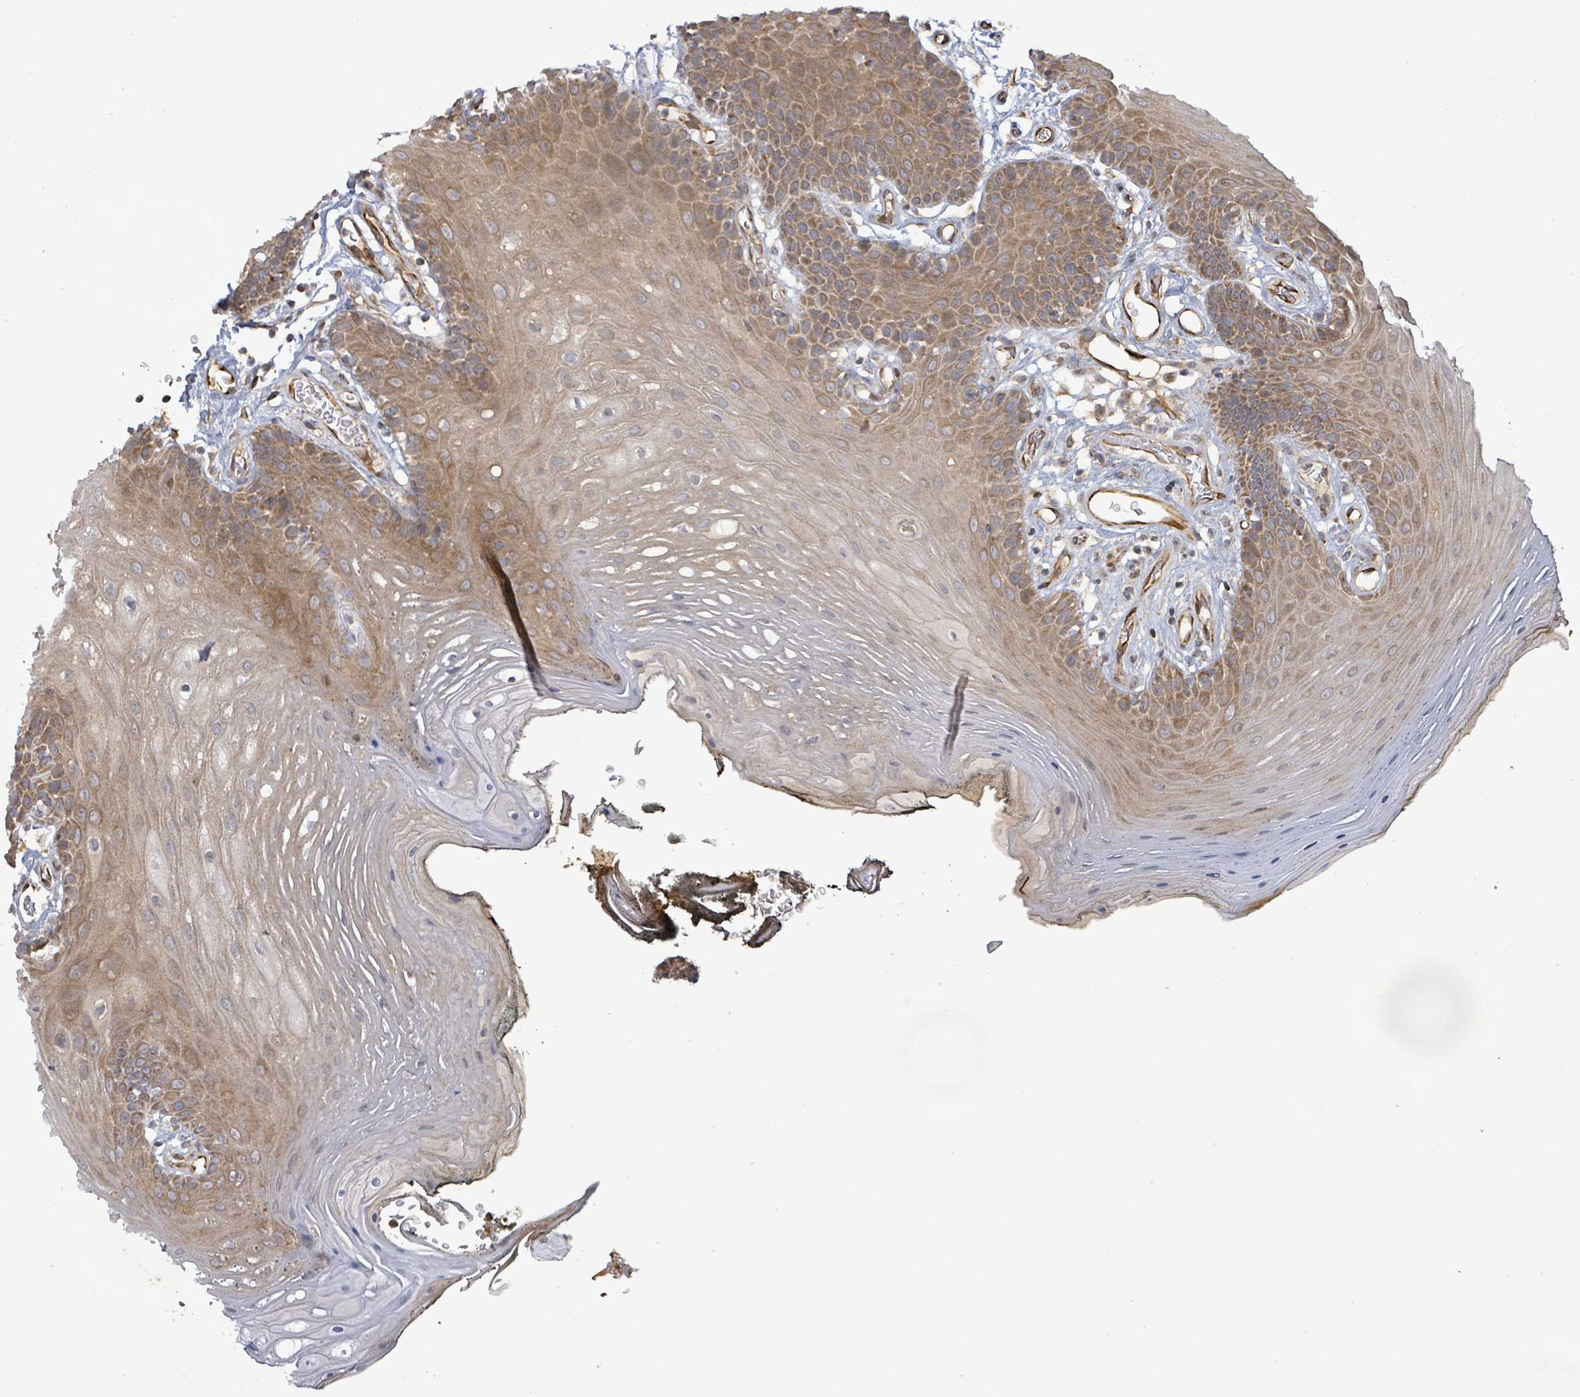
{"staining": {"intensity": "moderate", "quantity": ">75%", "location": "cytoplasmic/membranous"}, "tissue": "oral mucosa", "cell_type": "Squamous epithelial cells", "image_type": "normal", "snomed": [{"axis": "morphology", "description": "Normal tissue, NOS"}, {"axis": "topography", "description": "Oral tissue"}, {"axis": "topography", "description": "Tounge, NOS"}], "caption": "Immunohistochemistry (DAB (3,3'-diaminobenzidine)) staining of benign oral mucosa displays moderate cytoplasmic/membranous protein positivity in about >75% of squamous epithelial cells. (DAB IHC, brown staining for protein, blue staining for nuclei).", "gene": "KBTBD11", "patient": {"sex": "female", "age": 81}}